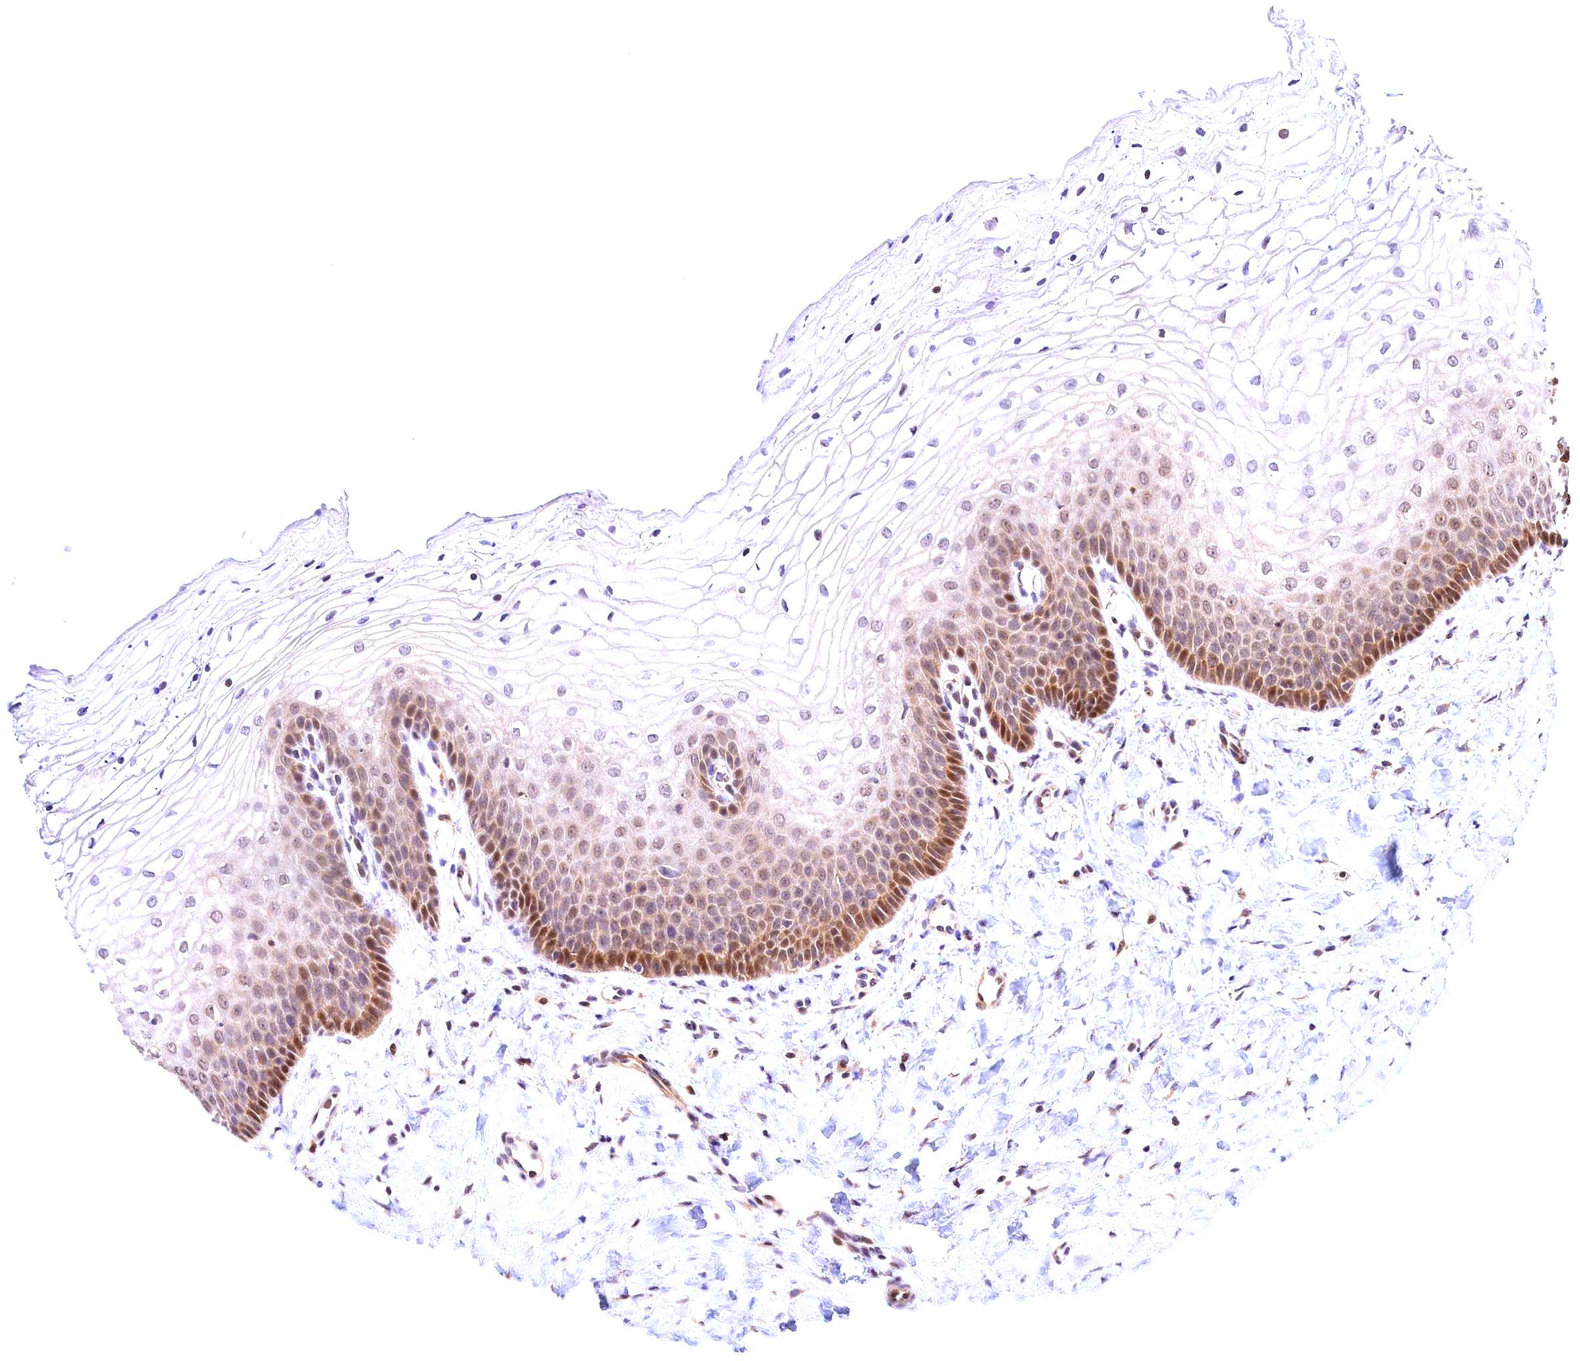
{"staining": {"intensity": "moderate", "quantity": "25%-75%", "location": "cytoplasmic/membranous,nuclear"}, "tissue": "vagina", "cell_type": "Squamous epithelial cells", "image_type": "normal", "snomed": [{"axis": "morphology", "description": "Normal tissue, NOS"}, {"axis": "topography", "description": "Vagina"}], "caption": "Vagina stained with DAB (3,3'-diaminobenzidine) IHC exhibits medium levels of moderate cytoplasmic/membranous,nuclear expression in about 25%-75% of squamous epithelial cells.", "gene": "CHORDC1", "patient": {"sex": "female", "age": 68}}